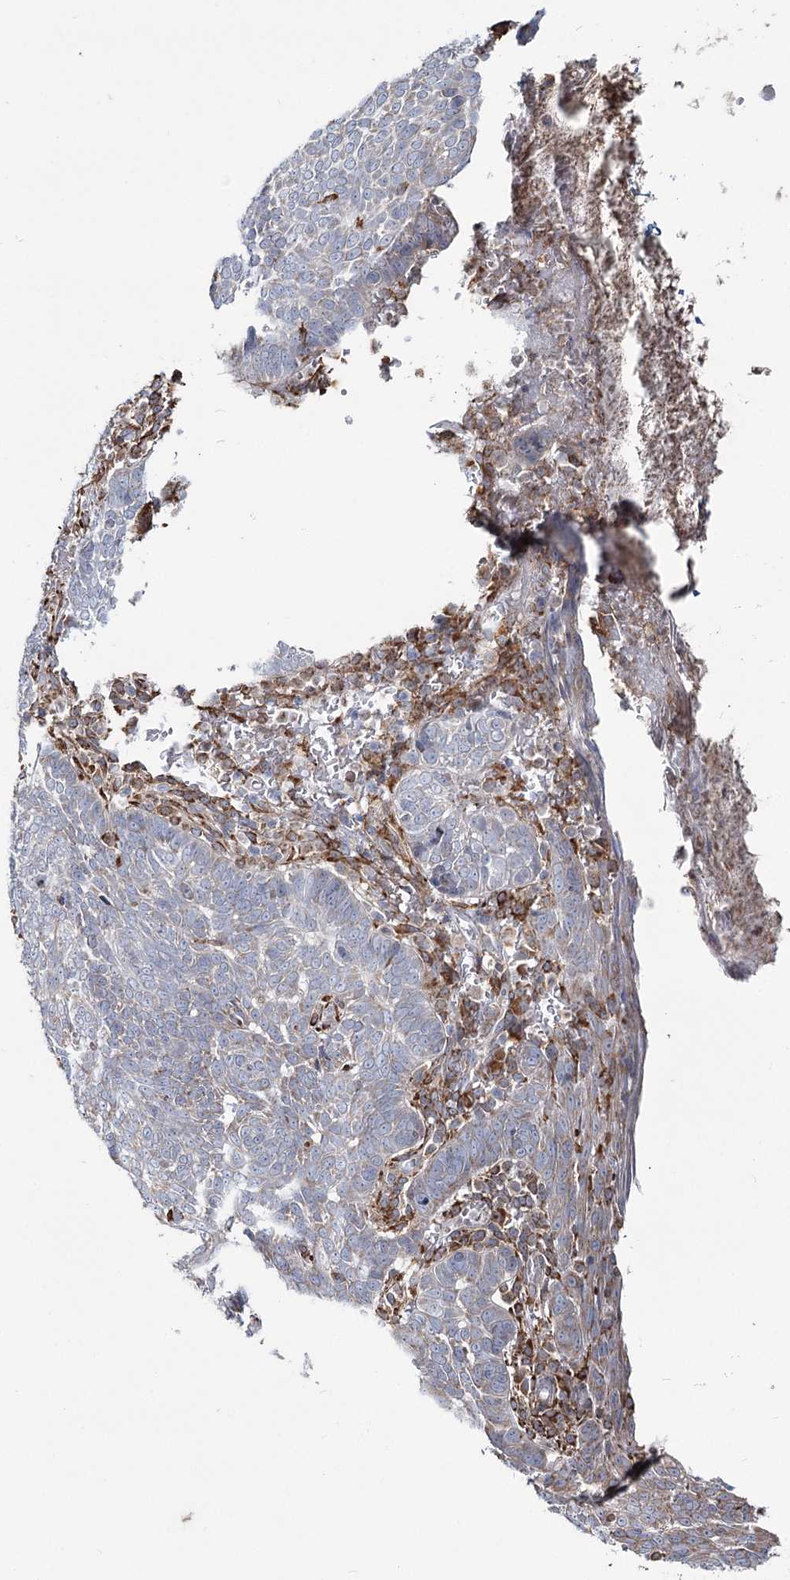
{"staining": {"intensity": "negative", "quantity": "none", "location": "none"}, "tissue": "skin cancer", "cell_type": "Tumor cells", "image_type": "cancer", "snomed": [{"axis": "morphology", "description": "Normal tissue, NOS"}, {"axis": "morphology", "description": "Basal cell carcinoma"}, {"axis": "topography", "description": "Skin"}], "caption": "The image reveals no significant positivity in tumor cells of skin cancer. The staining was performed using DAB (3,3'-diaminobenzidine) to visualize the protein expression in brown, while the nuclei were stained in blue with hematoxylin (Magnification: 20x).", "gene": "ZCCHC9", "patient": {"sex": "male", "age": 64}}